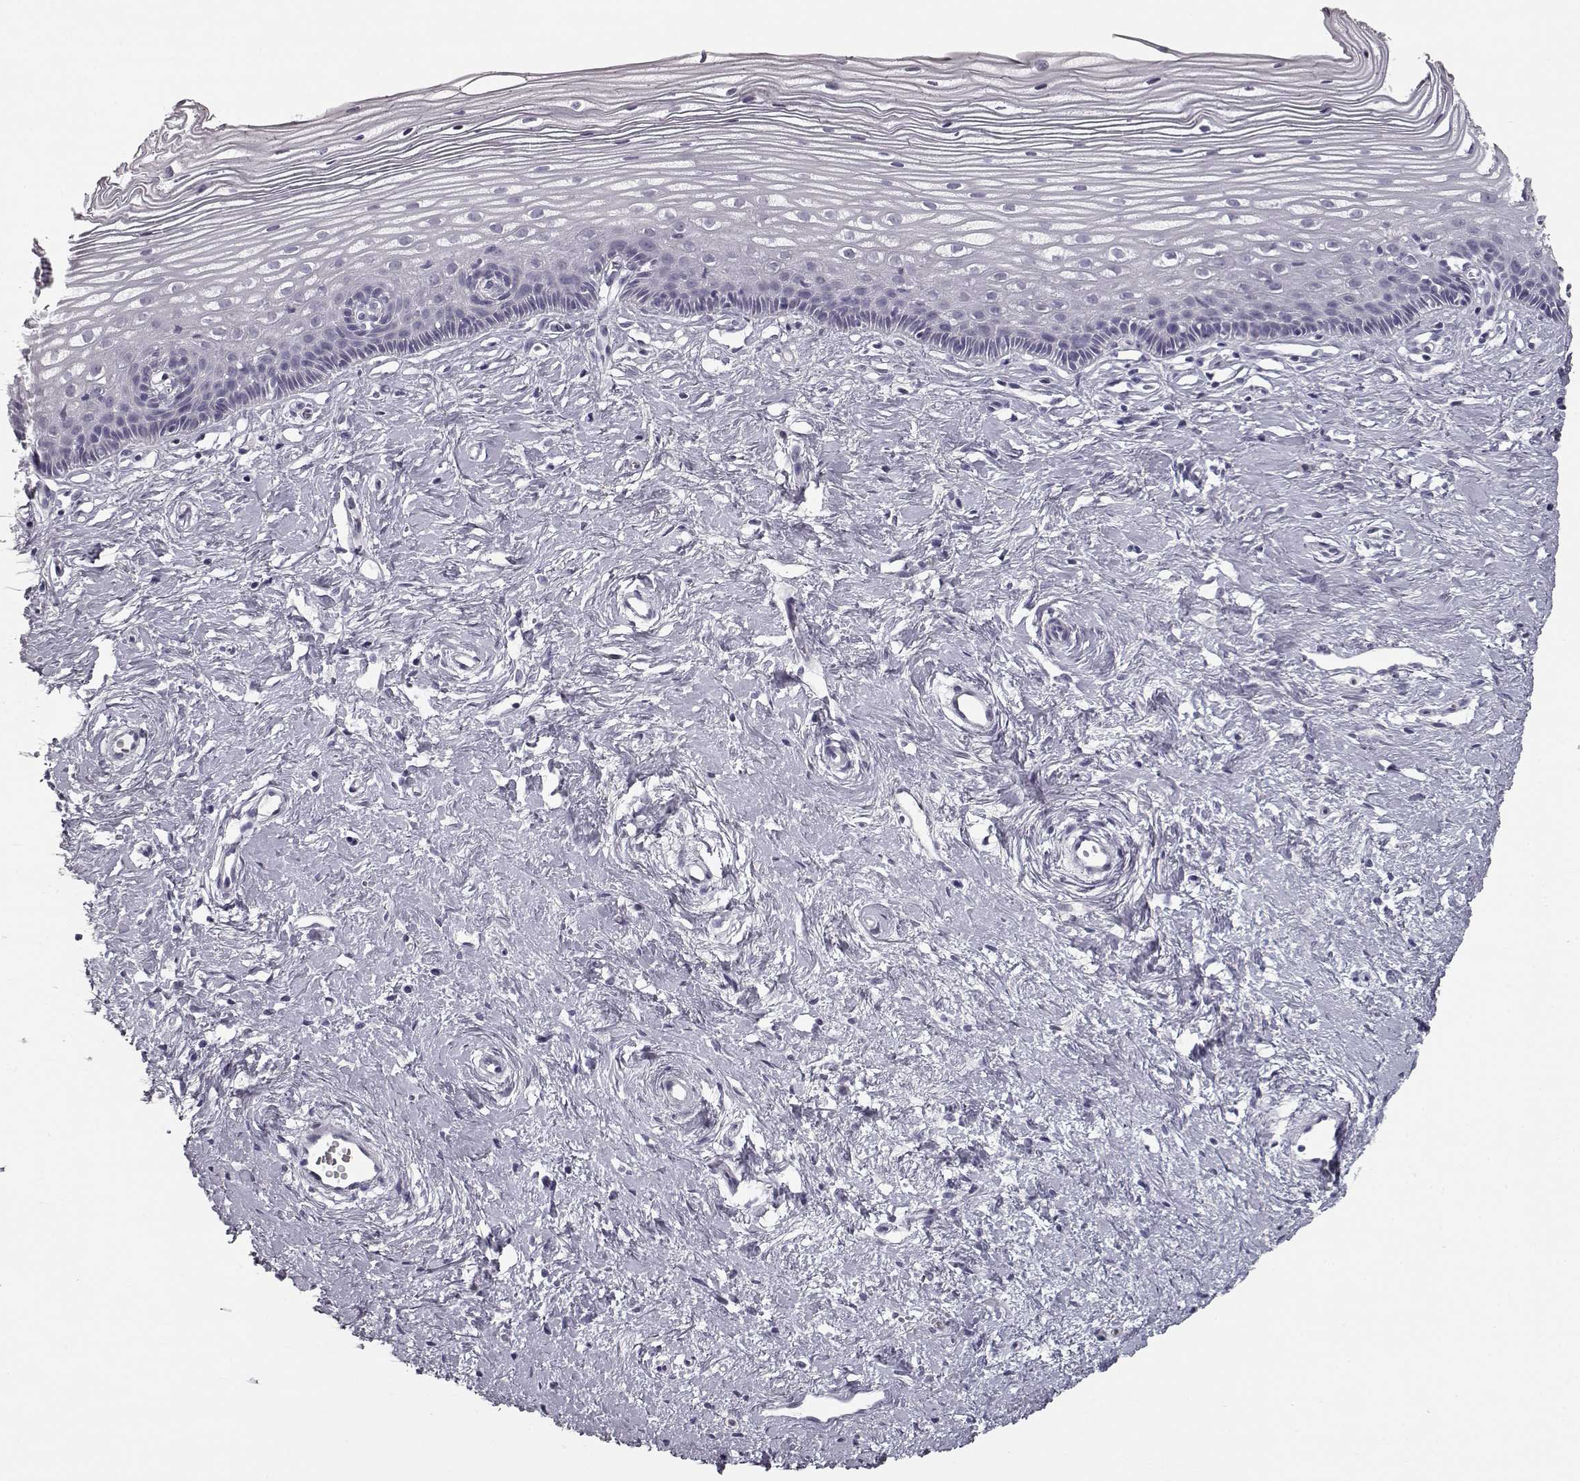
{"staining": {"intensity": "negative", "quantity": "none", "location": "none"}, "tissue": "cervix", "cell_type": "Glandular cells", "image_type": "normal", "snomed": [{"axis": "morphology", "description": "Normal tissue, NOS"}, {"axis": "topography", "description": "Cervix"}], "caption": "This is an immunohistochemistry photomicrograph of benign human cervix. There is no staining in glandular cells.", "gene": "SEMG2", "patient": {"sex": "female", "age": 40}}